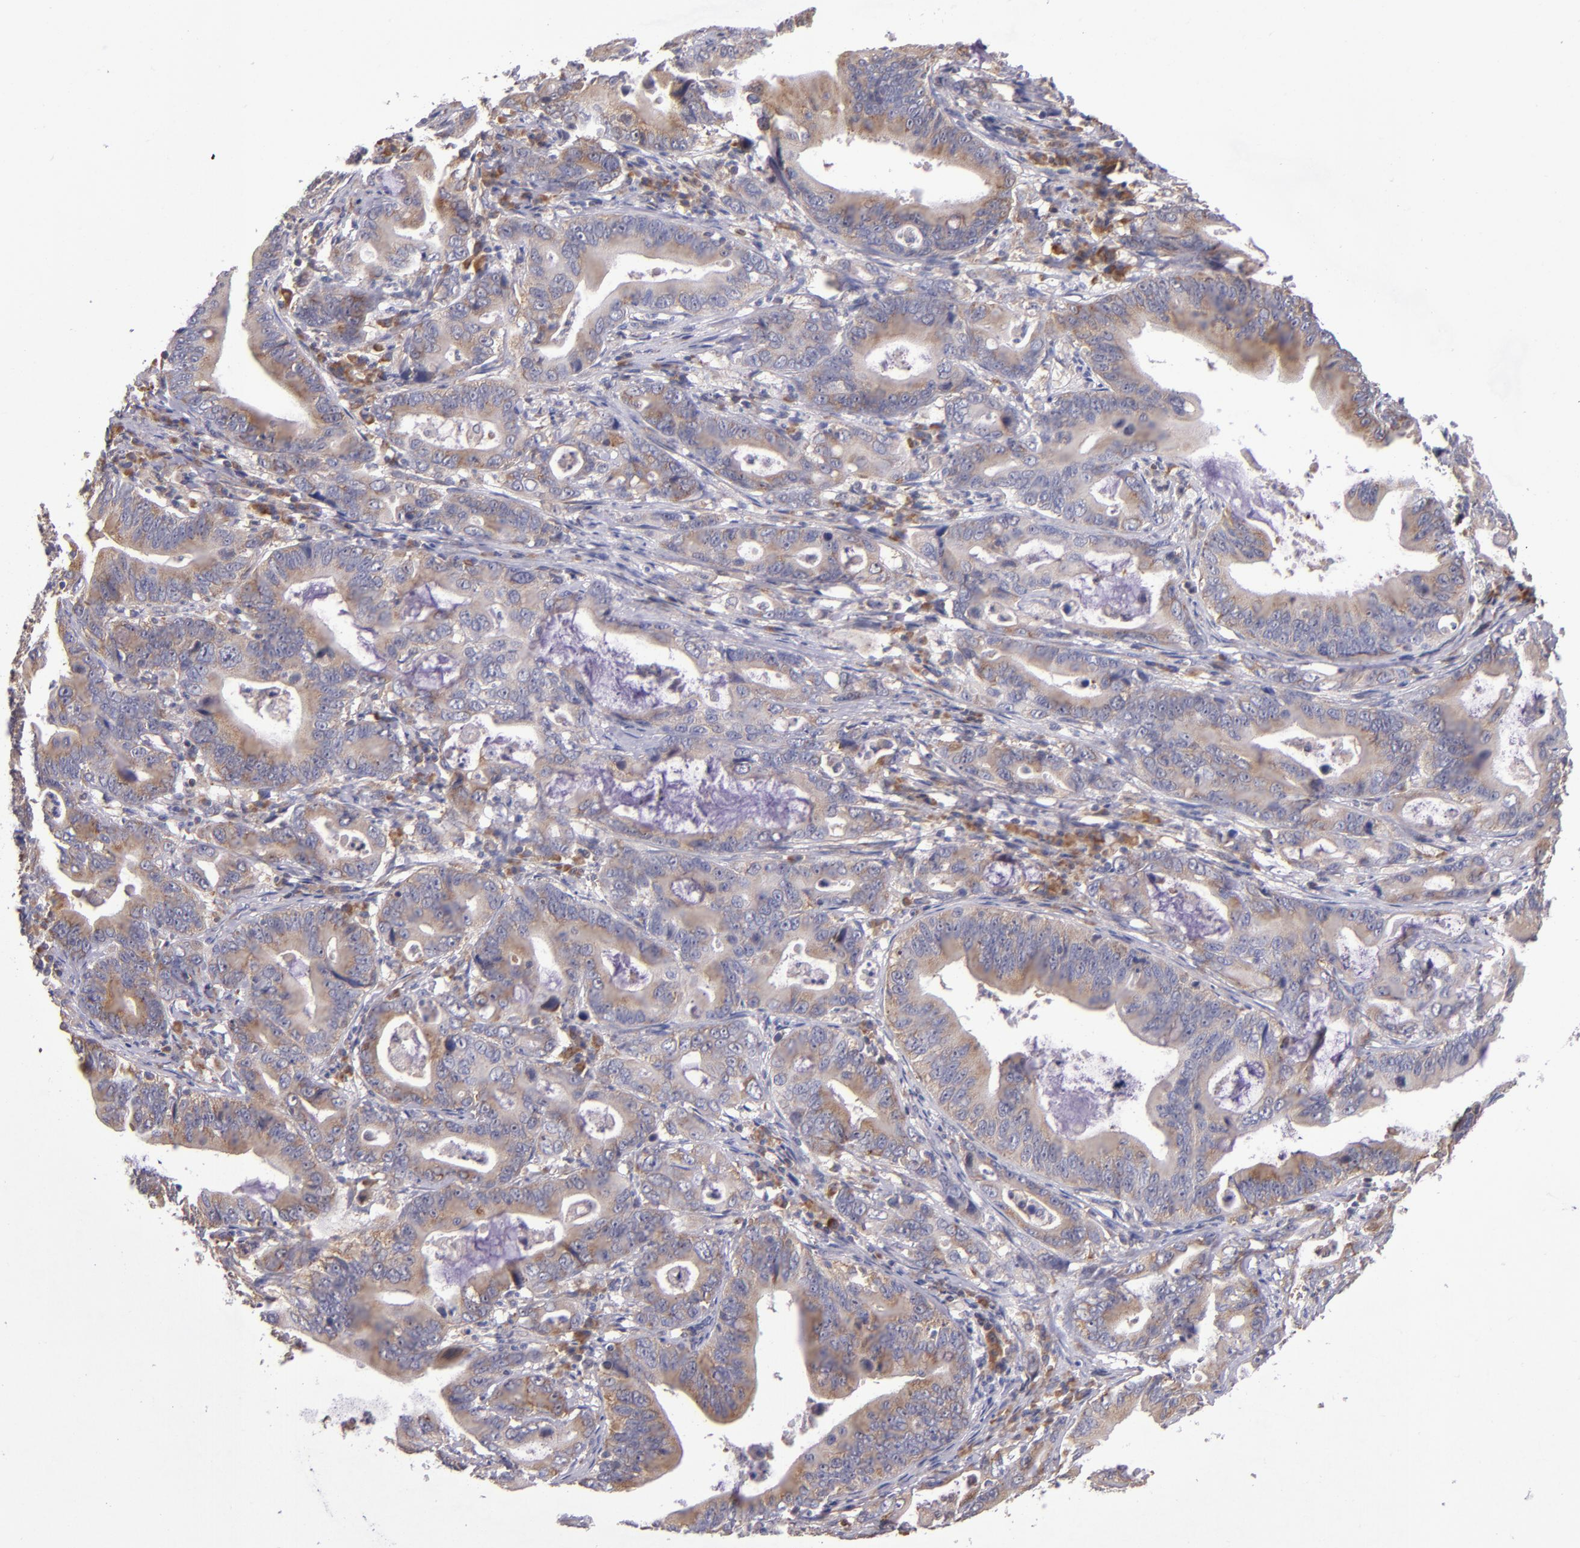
{"staining": {"intensity": "moderate", "quantity": ">75%", "location": "cytoplasmic/membranous"}, "tissue": "stomach cancer", "cell_type": "Tumor cells", "image_type": "cancer", "snomed": [{"axis": "morphology", "description": "Adenocarcinoma, NOS"}, {"axis": "topography", "description": "Stomach, upper"}], "caption": "Approximately >75% of tumor cells in human stomach cancer reveal moderate cytoplasmic/membranous protein positivity as visualized by brown immunohistochemical staining.", "gene": "EIF4ENIF1", "patient": {"sex": "male", "age": 63}}